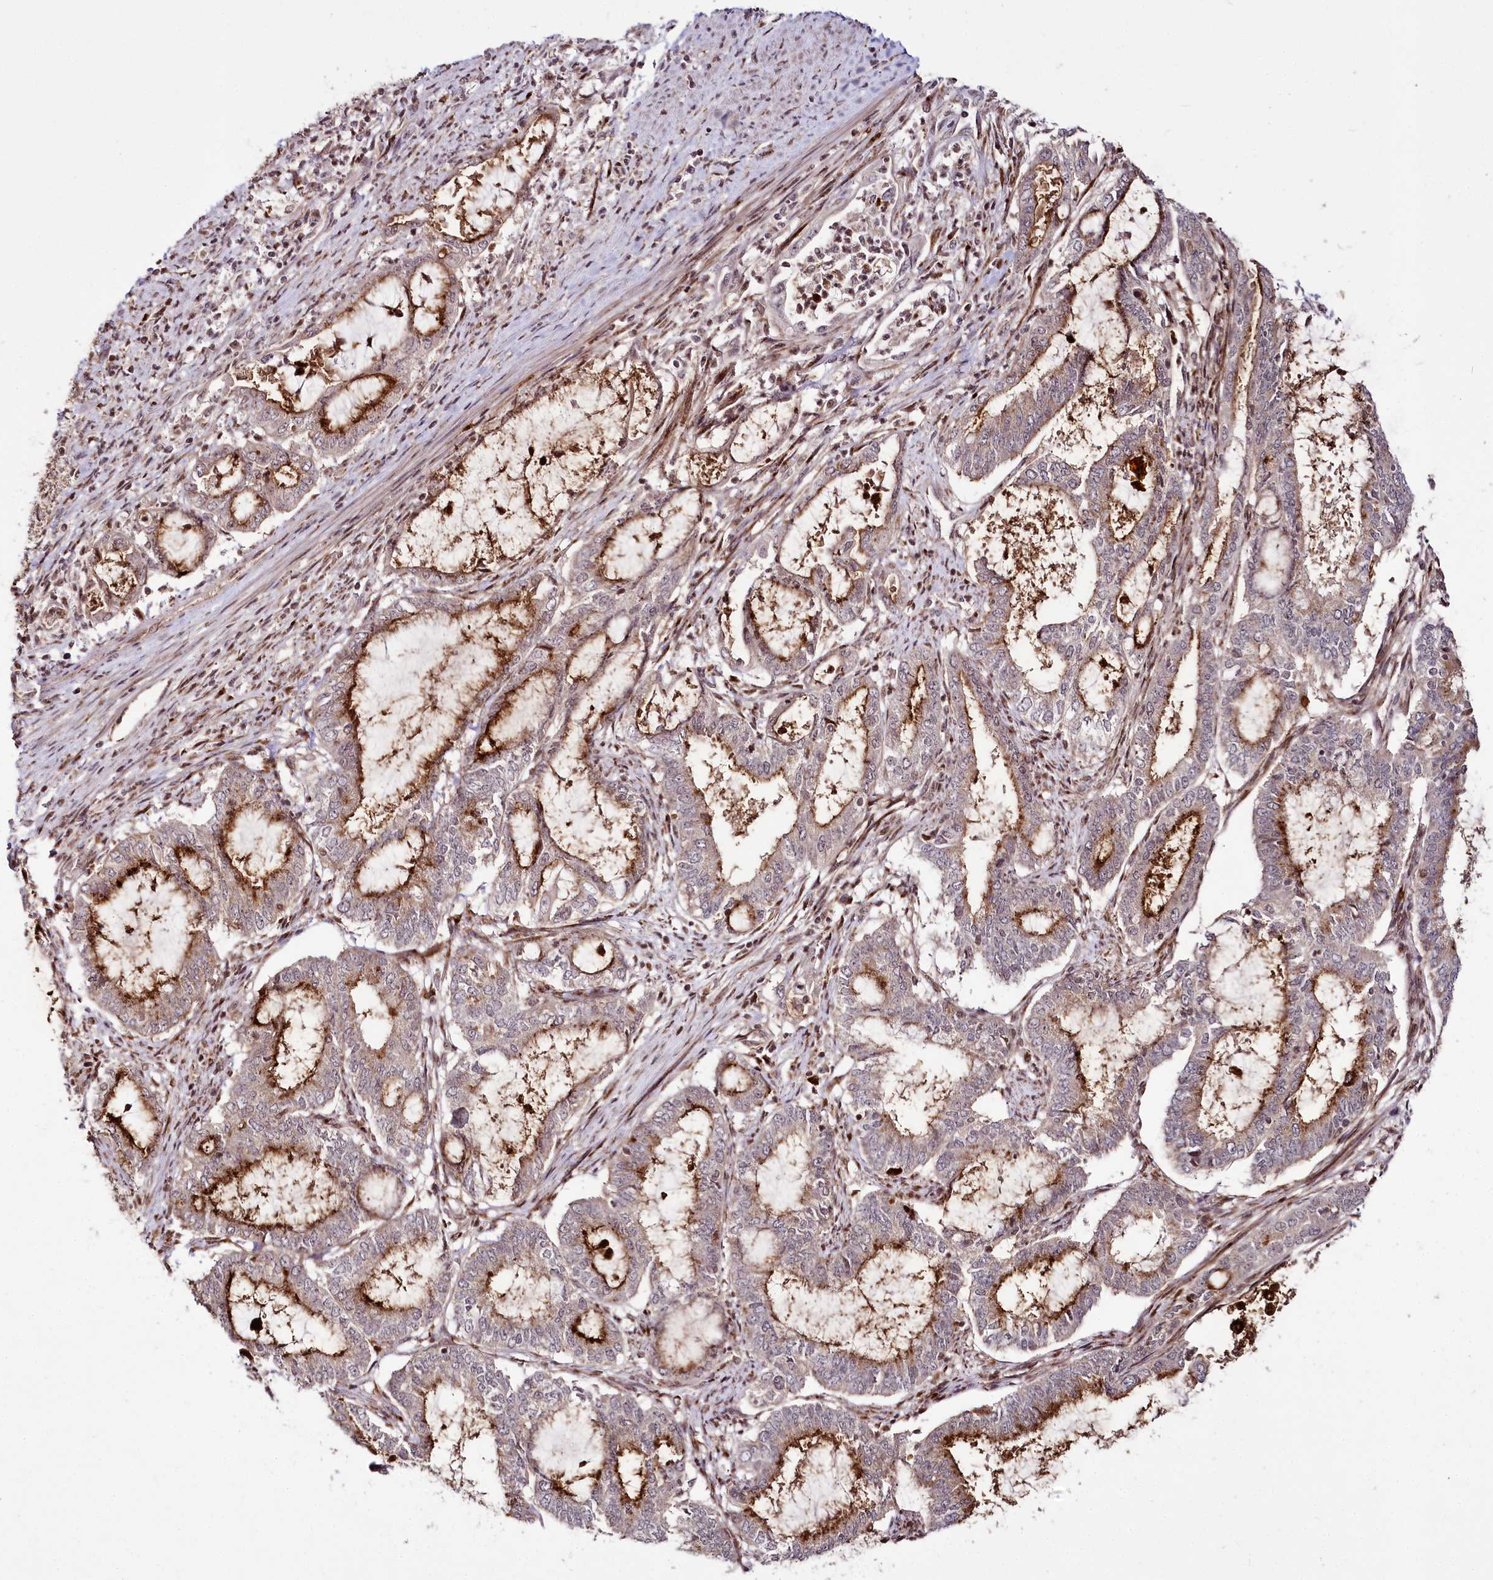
{"staining": {"intensity": "strong", "quantity": "25%-75%", "location": "cytoplasmic/membranous"}, "tissue": "endometrial cancer", "cell_type": "Tumor cells", "image_type": "cancer", "snomed": [{"axis": "morphology", "description": "Adenocarcinoma, NOS"}, {"axis": "topography", "description": "Endometrium"}], "caption": "IHC of human adenocarcinoma (endometrial) shows high levels of strong cytoplasmic/membranous staining in about 25%-75% of tumor cells.", "gene": "HOXC8", "patient": {"sex": "female", "age": 51}}